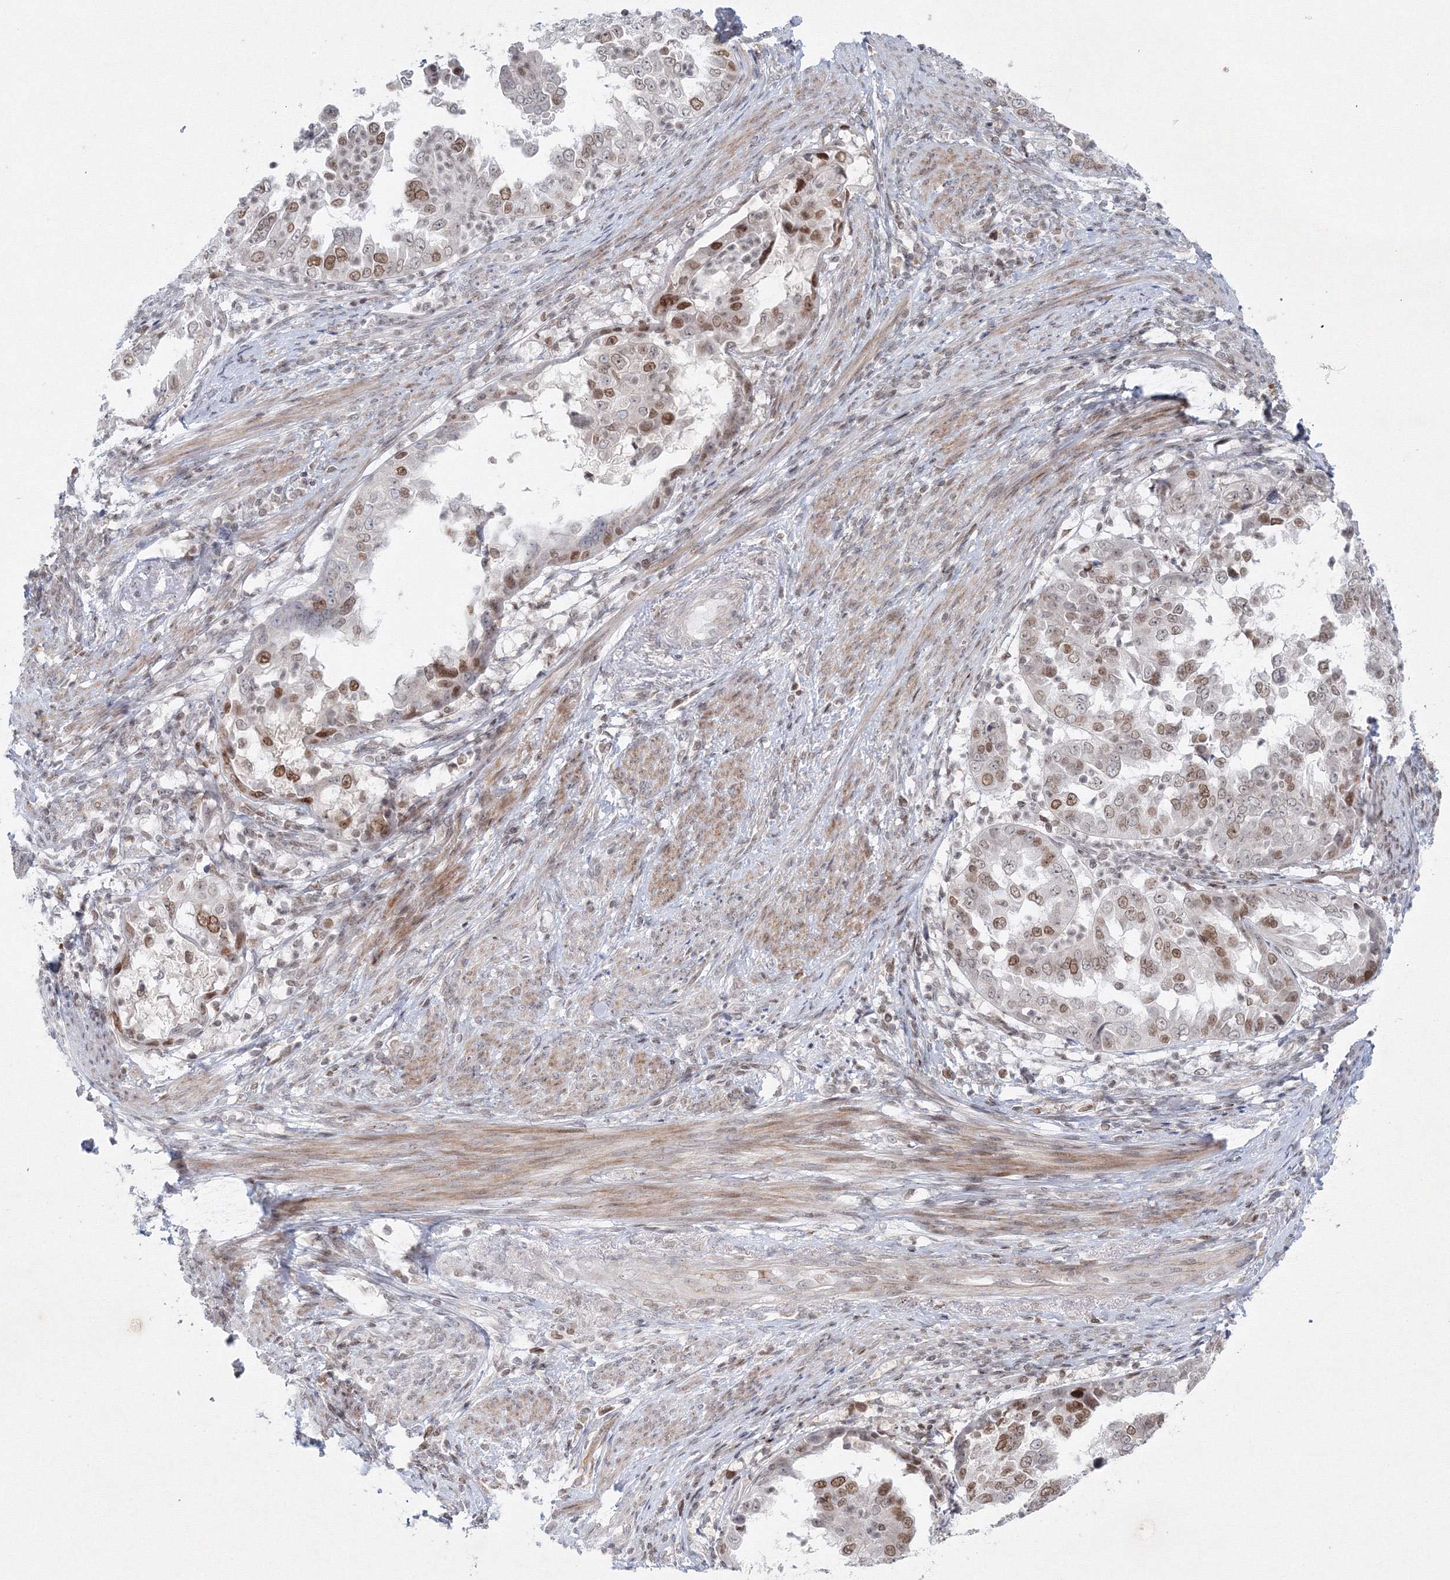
{"staining": {"intensity": "moderate", "quantity": "25%-75%", "location": "nuclear"}, "tissue": "endometrial cancer", "cell_type": "Tumor cells", "image_type": "cancer", "snomed": [{"axis": "morphology", "description": "Adenocarcinoma, NOS"}, {"axis": "topography", "description": "Endometrium"}], "caption": "Protein expression analysis of human endometrial adenocarcinoma reveals moderate nuclear positivity in approximately 25%-75% of tumor cells.", "gene": "KIF4A", "patient": {"sex": "female", "age": 85}}